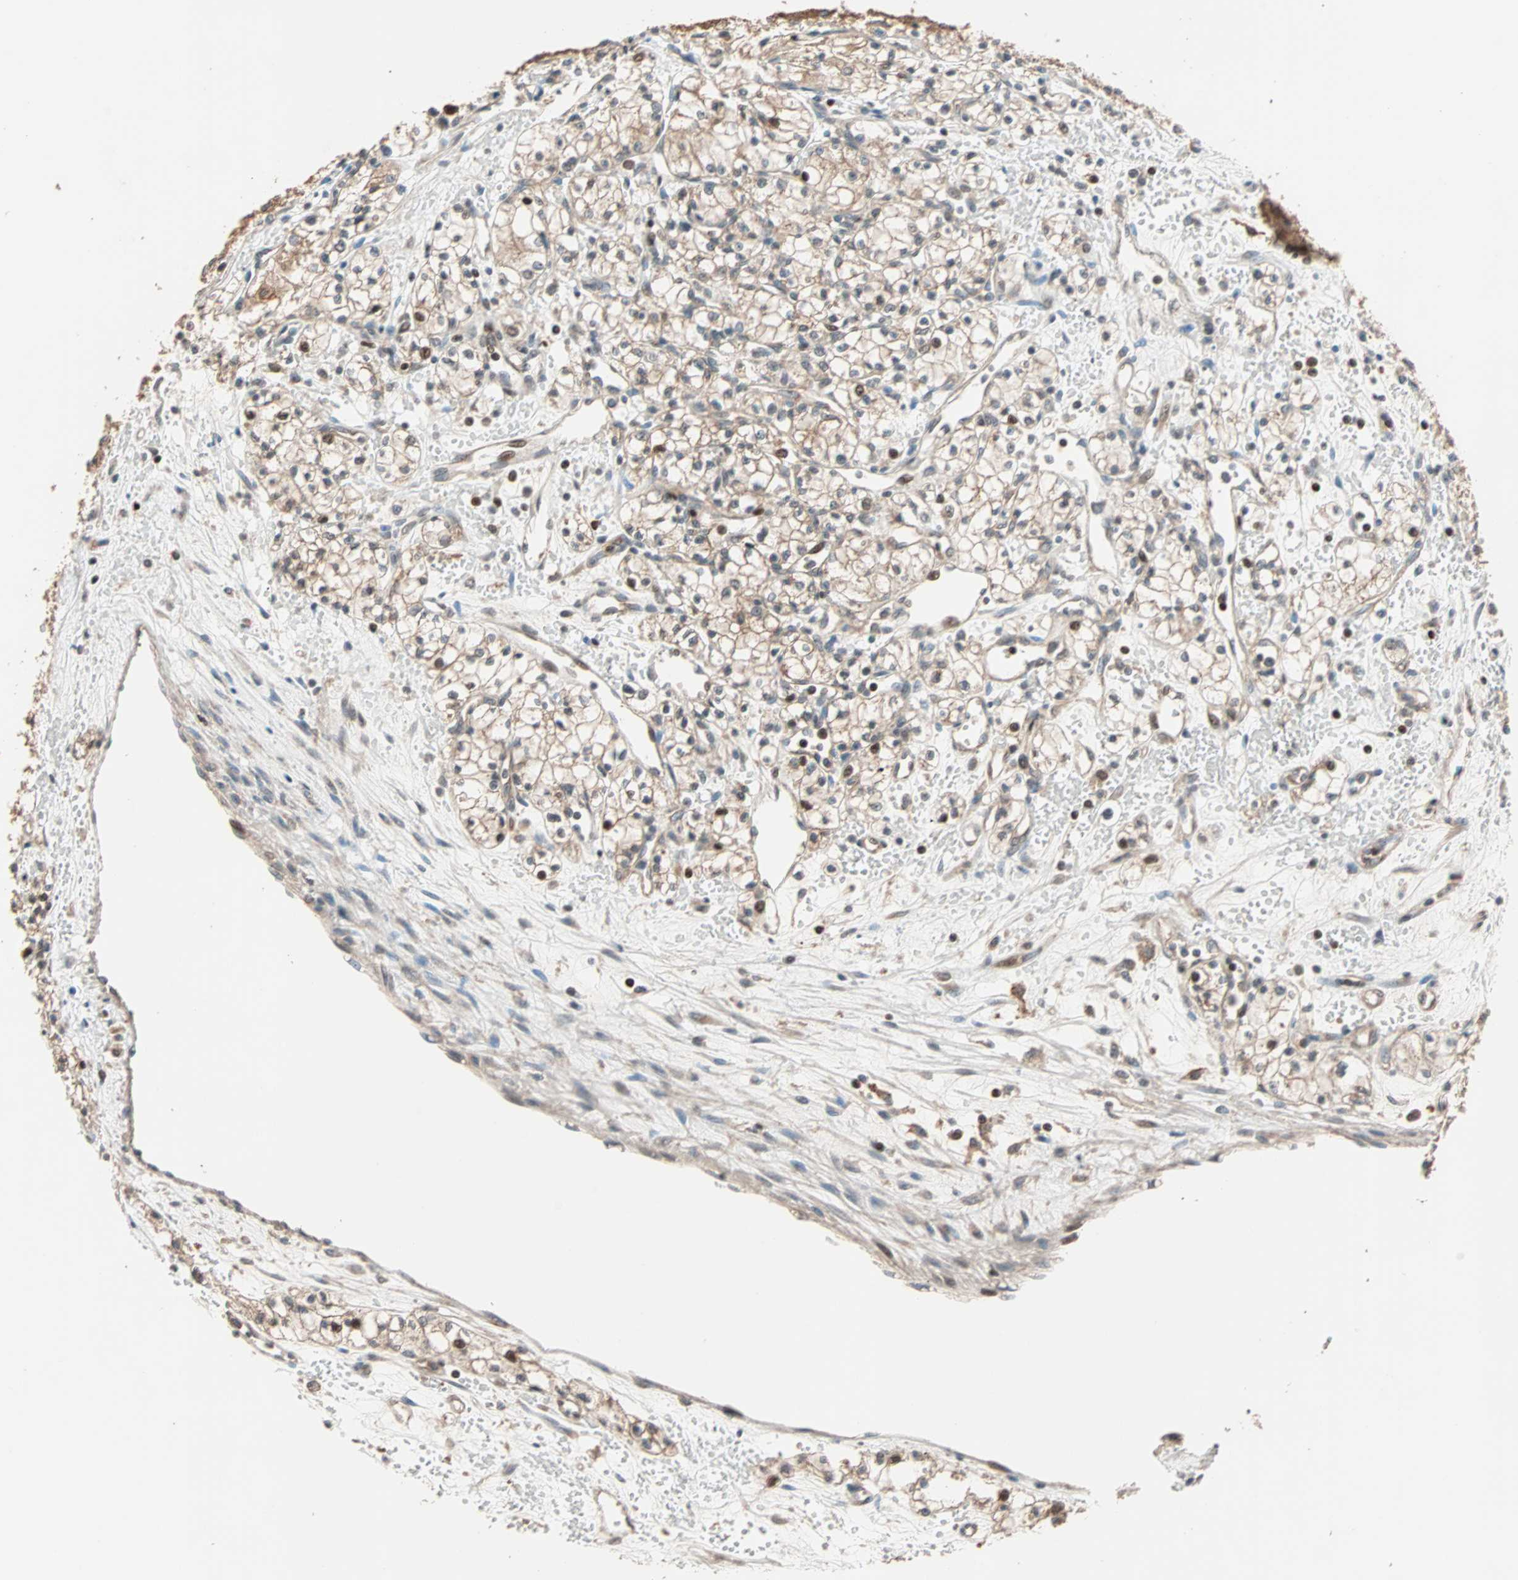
{"staining": {"intensity": "moderate", "quantity": ">75%", "location": "cytoplasmic/membranous"}, "tissue": "renal cancer", "cell_type": "Tumor cells", "image_type": "cancer", "snomed": [{"axis": "morphology", "description": "Normal tissue, NOS"}, {"axis": "morphology", "description": "Adenocarcinoma, NOS"}, {"axis": "topography", "description": "Kidney"}], "caption": "Protein staining of adenocarcinoma (renal) tissue demonstrates moderate cytoplasmic/membranous expression in about >75% of tumor cells.", "gene": "HECW1", "patient": {"sex": "male", "age": 59}}